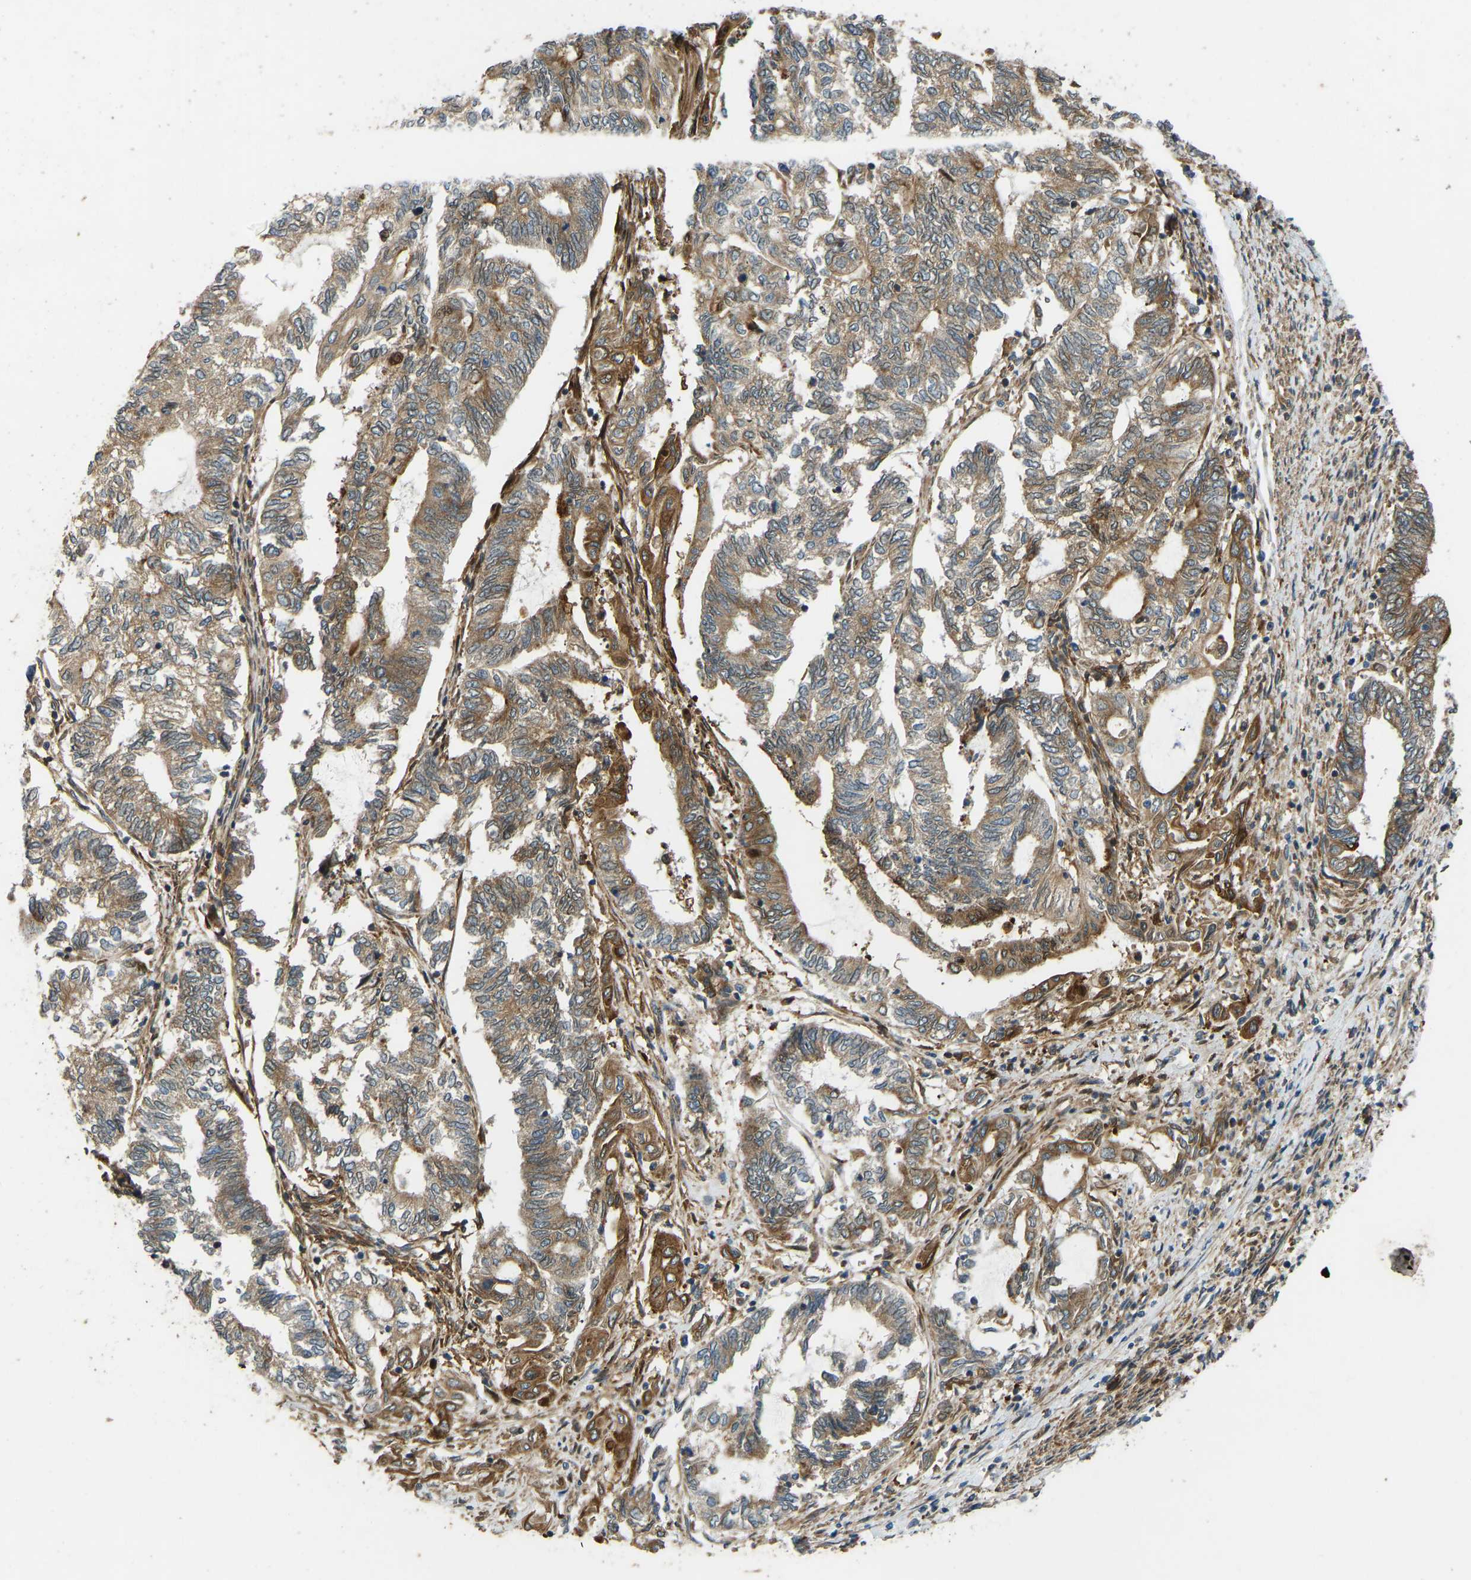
{"staining": {"intensity": "moderate", "quantity": ">75%", "location": "cytoplasmic/membranous"}, "tissue": "endometrial cancer", "cell_type": "Tumor cells", "image_type": "cancer", "snomed": [{"axis": "morphology", "description": "Adenocarcinoma, NOS"}, {"axis": "topography", "description": "Uterus"}, {"axis": "topography", "description": "Endometrium"}], "caption": "Moderate cytoplasmic/membranous expression is identified in about >75% of tumor cells in adenocarcinoma (endometrial).", "gene": "OS9", "patient": {"sex": "female", "age": 70}}